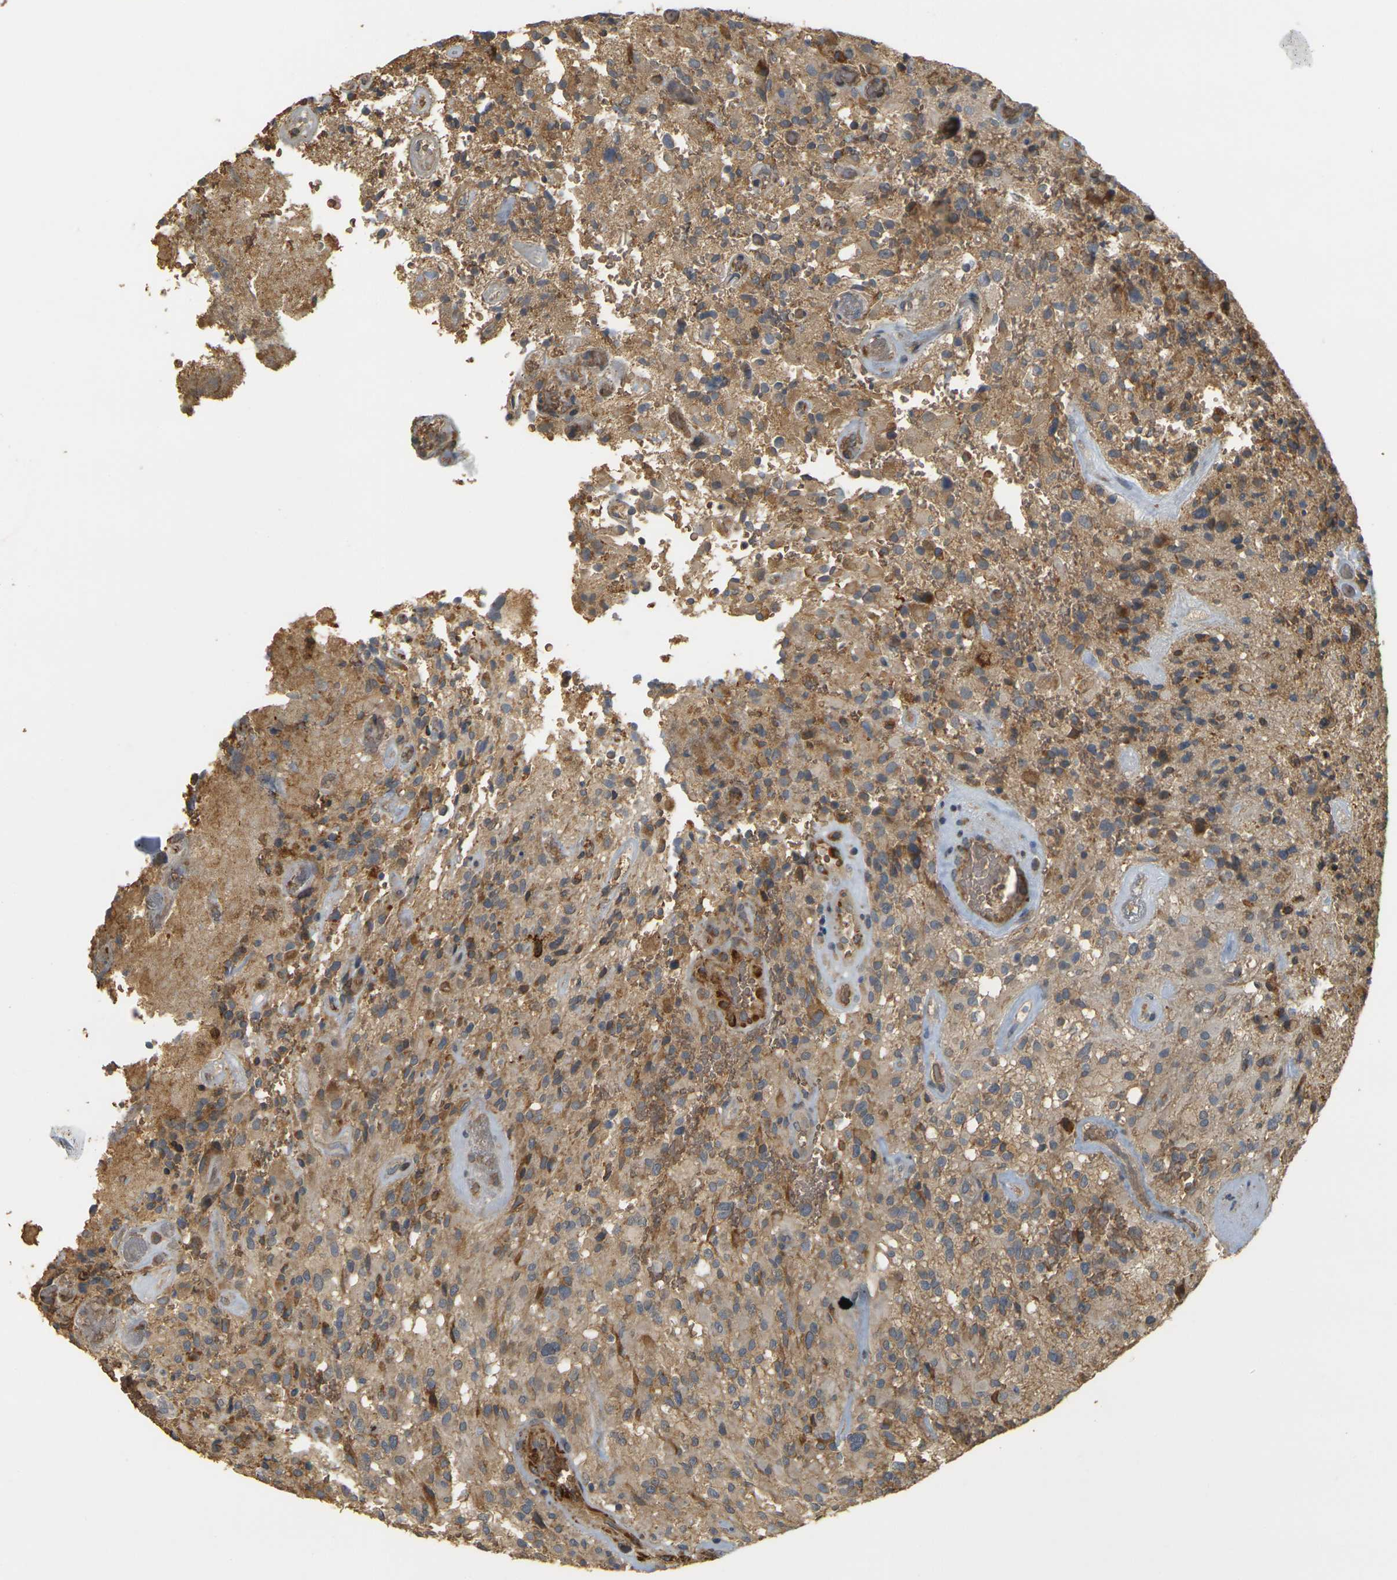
{"staining": {"intensity": "moderate", "quantity": "25%-75%", "location": "cytoplasmic/membranous"}, "tissue": "glioma", "cell_type": "Tumor cells", "image_type": "cancer", "snomed": [{"axis": "morphology", "description": "Glioma, malignant, High grade"}, {"axis": "topography", "description": "Brain"}], "caption": "The histopathology image shows immunohistochemical staining of high-grade glioma (malignant). There is moderate cytoplasmic/membranous expression is appreciated in approximately 25%-75% of tumor cells. The staining was performed using DAB to visualize the protein expression in brown, while the nuclei were stained in blue with hematoxylin (Magnification: 20x).", "gene": "MEGF9", "patient": {"sex": "male", "age": 71}}